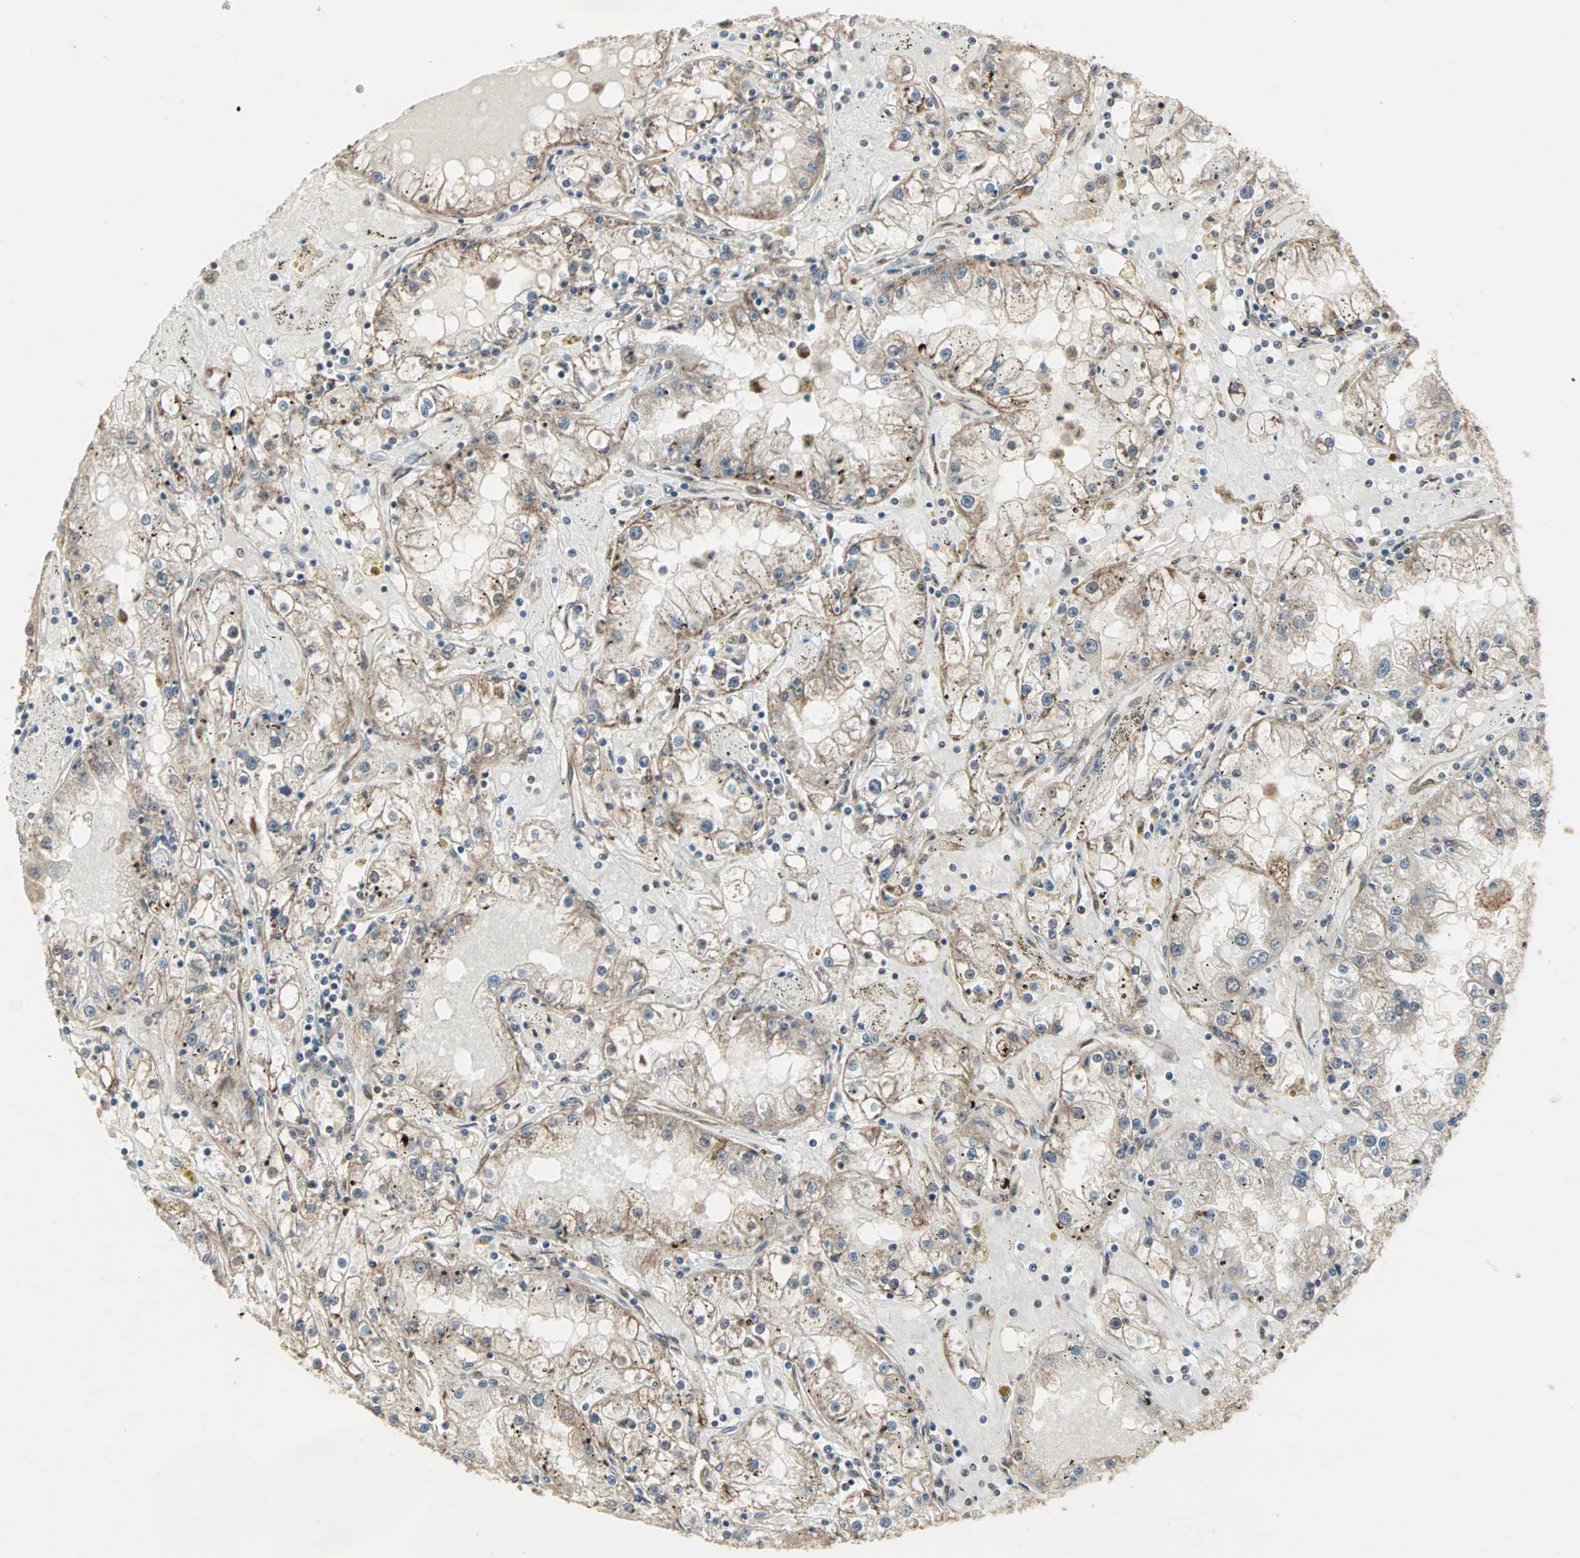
{"staining": {"intensity": "moderate", "quantity": ">75%", "location": "cytoplasmic/membranous"}, "tissue": "renal cancer", "cell_type": "Tumor cells", "image_type": "cancer", "snomed": [{"axis": "morphology", "description": "Adenocarcinoma, NOS"}, {"axis": "topography", "description": "Kidney"}], "caption": "The micrograph displays immunohistochemical staining of adenocarcinoma (renal). There is moderate cytoplasmic/membranous expression is present in about >75% of tumor cells. (DAB (3,3'-diaminobenzidine) = brown stain, brightfield microscopy at high magnification).", "gene": "TRPV4", "patient": {"sex": "male", "age": 56}}